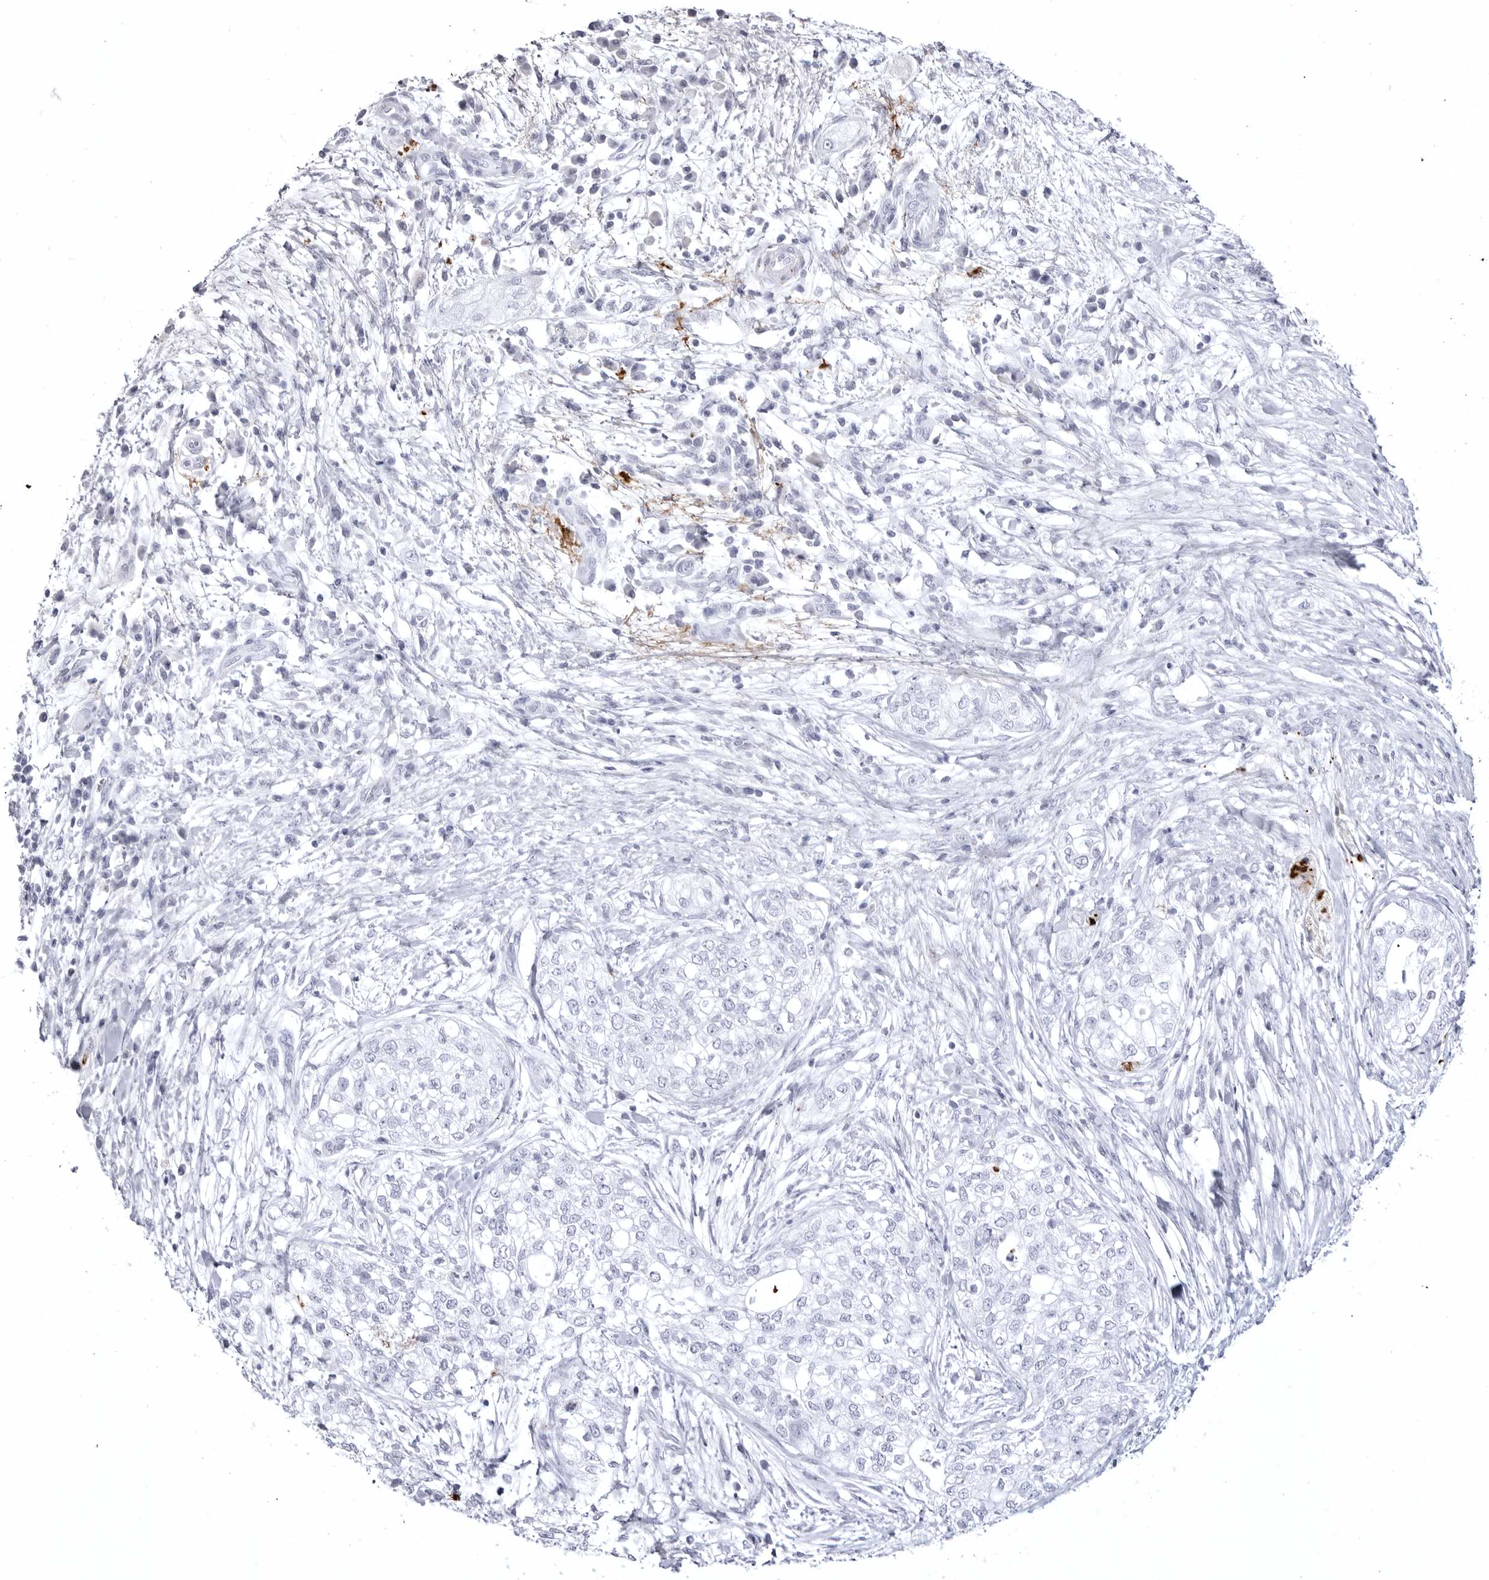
{"staining": {"intensity": "negative", "quantity": "none", "location": "none"}, "tissue": "pancreatic cancer", "cell_type": "Tumor cells", "image_type": "cancer", "snomed": [{"axis": "morphology", "description": "Adenocarcinoma, NOS"}, {"axis": "topography", "description": "Pancreas"}], "caption": "Pancreatic adenocarcinoma was stained to show a protein in brown. There is no significant expression in tumor cells.", "gene": "COL26A1", "patient": {"sex": "male", "age": 72}}